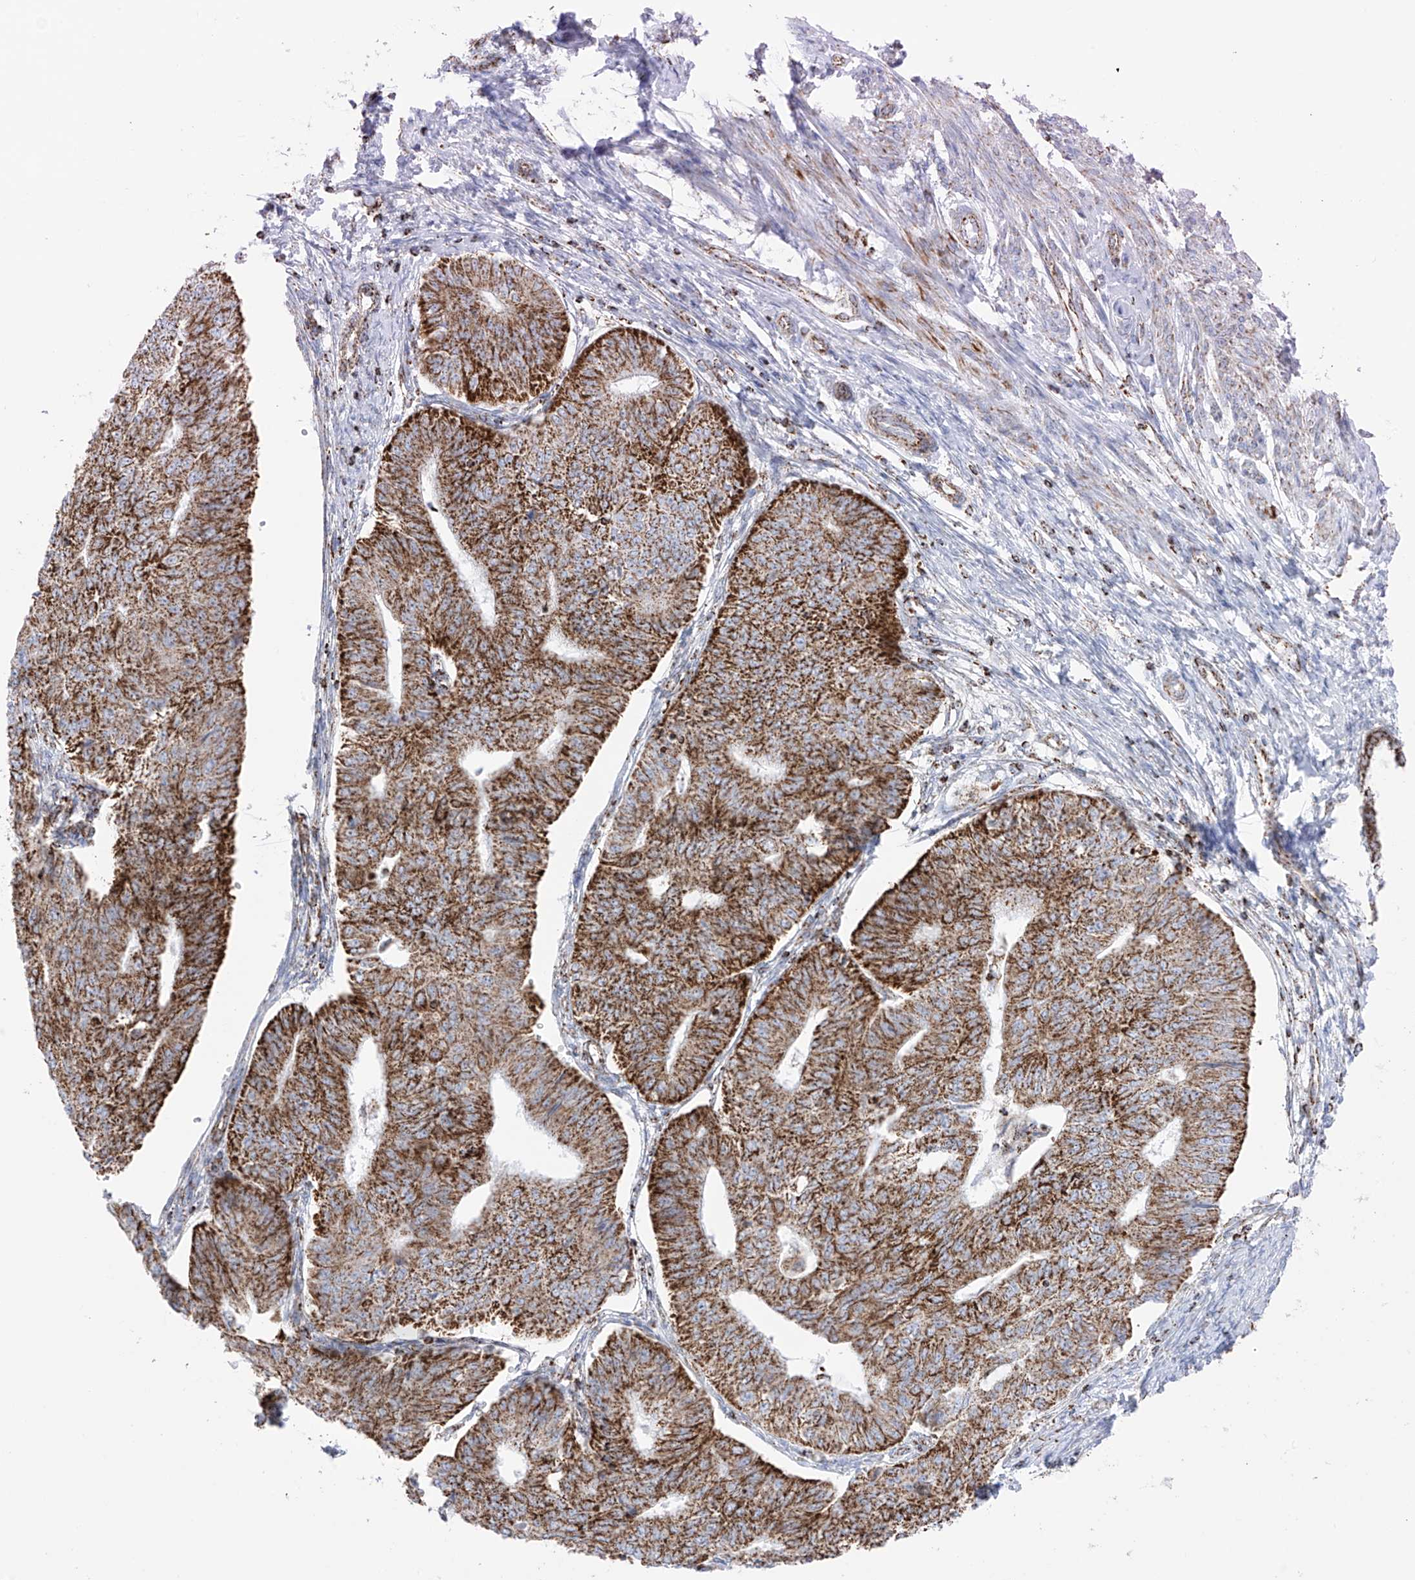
{"staining": {"intensity": "strong", "quantity": ">75%", "location": "cytoplasmic/membranous"}, "tissue": "endometrial cancer", "cell_type": "Tumor cells", "image_type": "cancer", "snomed": [{"axis": "morphology", "description": "Adenocarcinoma, NOS"}, {"axis": "topography", "description": "Endometrium"}], "caption": "Immunohistochemical staining of endometrial cancer (adenocarcinoma) exhibits strong cytoplasmic/membranous protein expression in about >75% of tumor cells. (Brightfield microscopy of DAB IHC at high magnification).", "gene": "XKR3", "patient": {"sex": "female", "age": 32}}